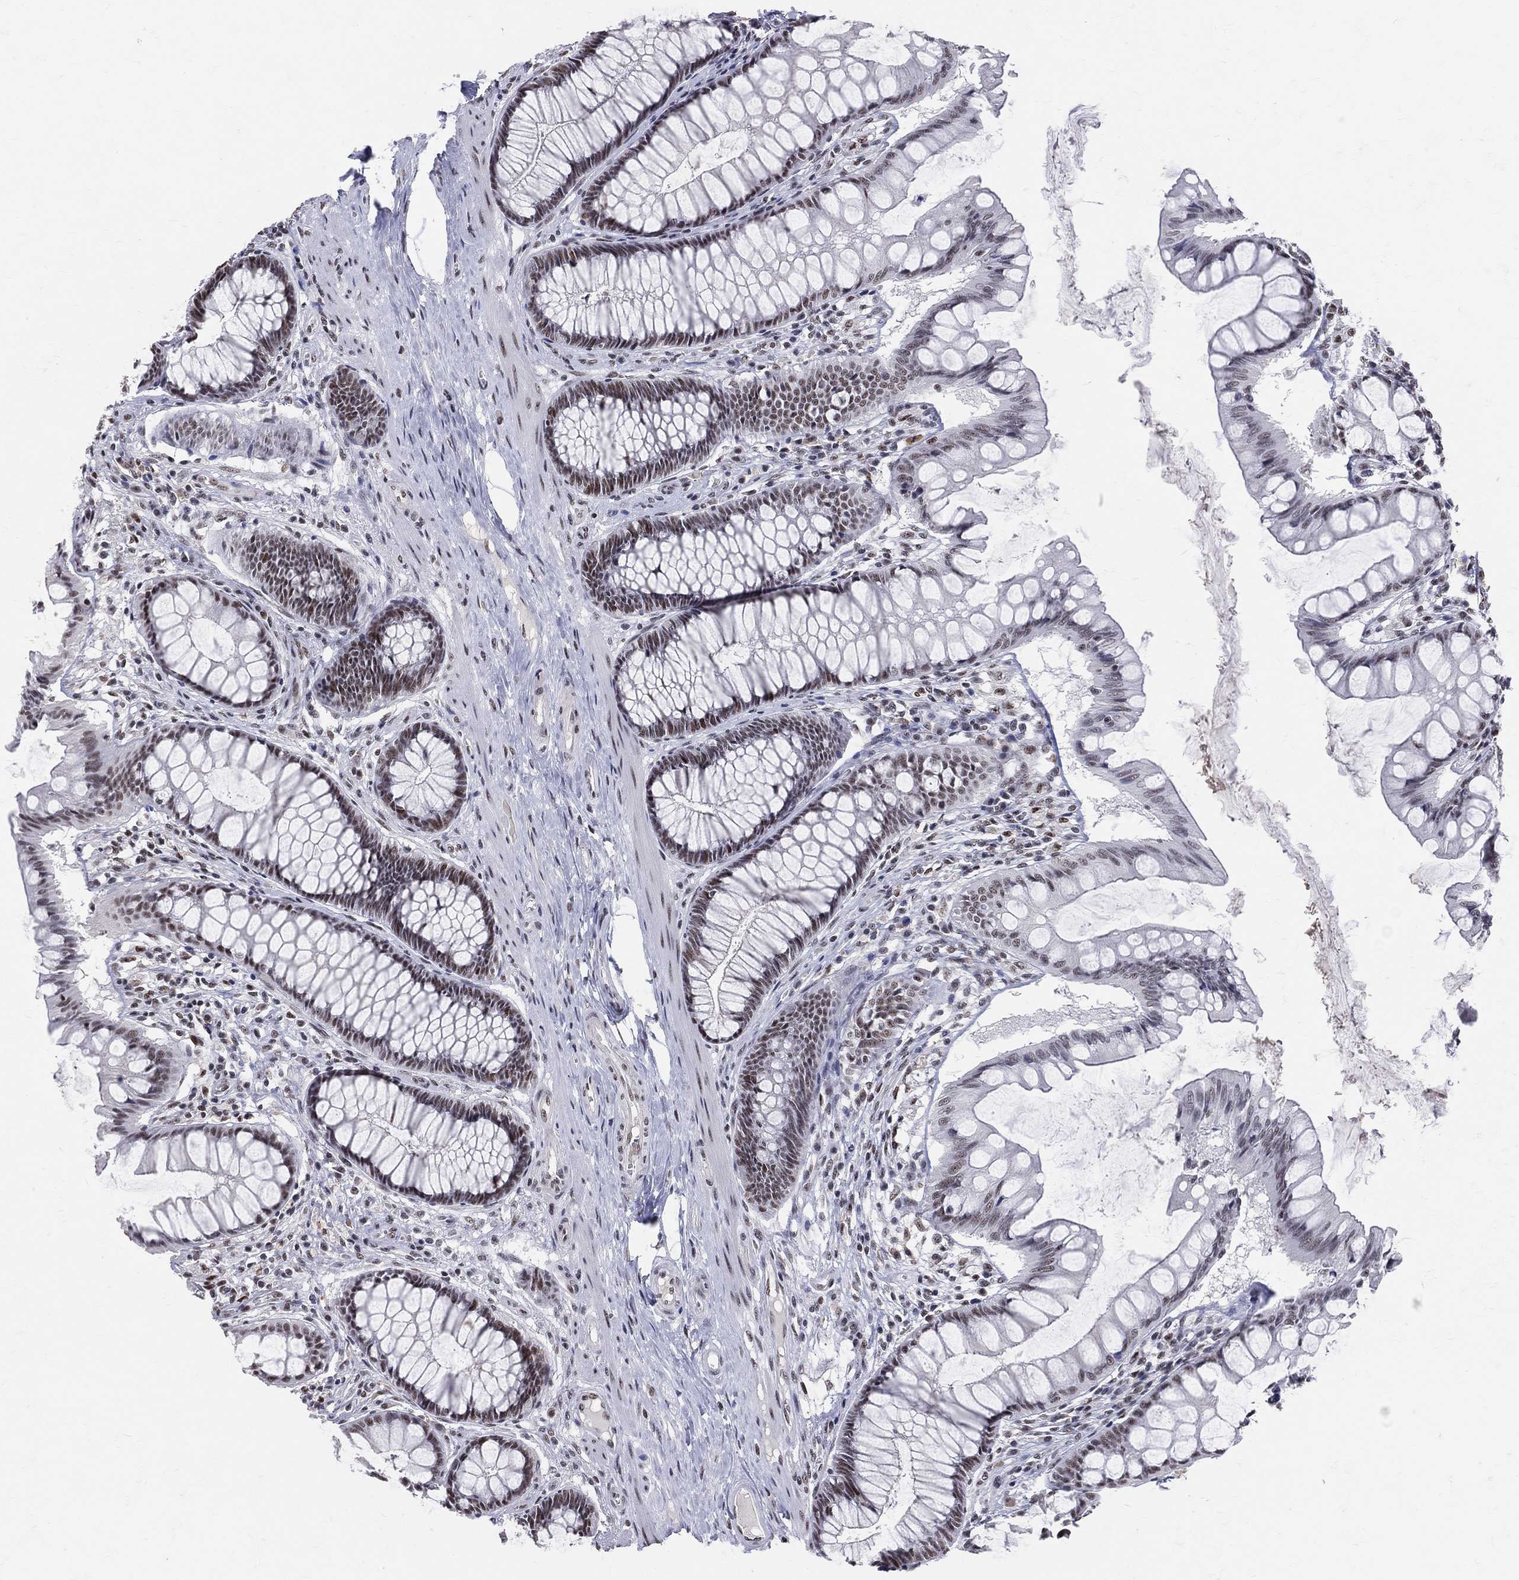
{"staining": {"intensity": "negative", "quantity": "none", "location": "none"}, "tissue": "colon", "cell_type": "Endothelial cells", "image_type": "normal", "snomed": [{"axis": "morphology", "description": "Normal tissue, NOS"}, {"axis": "topography", "description": "Colon"}], "caption": "Endothelial cells are negative for brown protein staining in benign colon. The staining is performed using DAB brown chromogen with nuclei counter-stained in using hematoxylin.", "gene": "CDK7", "patient": {"sex": "female", "age": 65}}